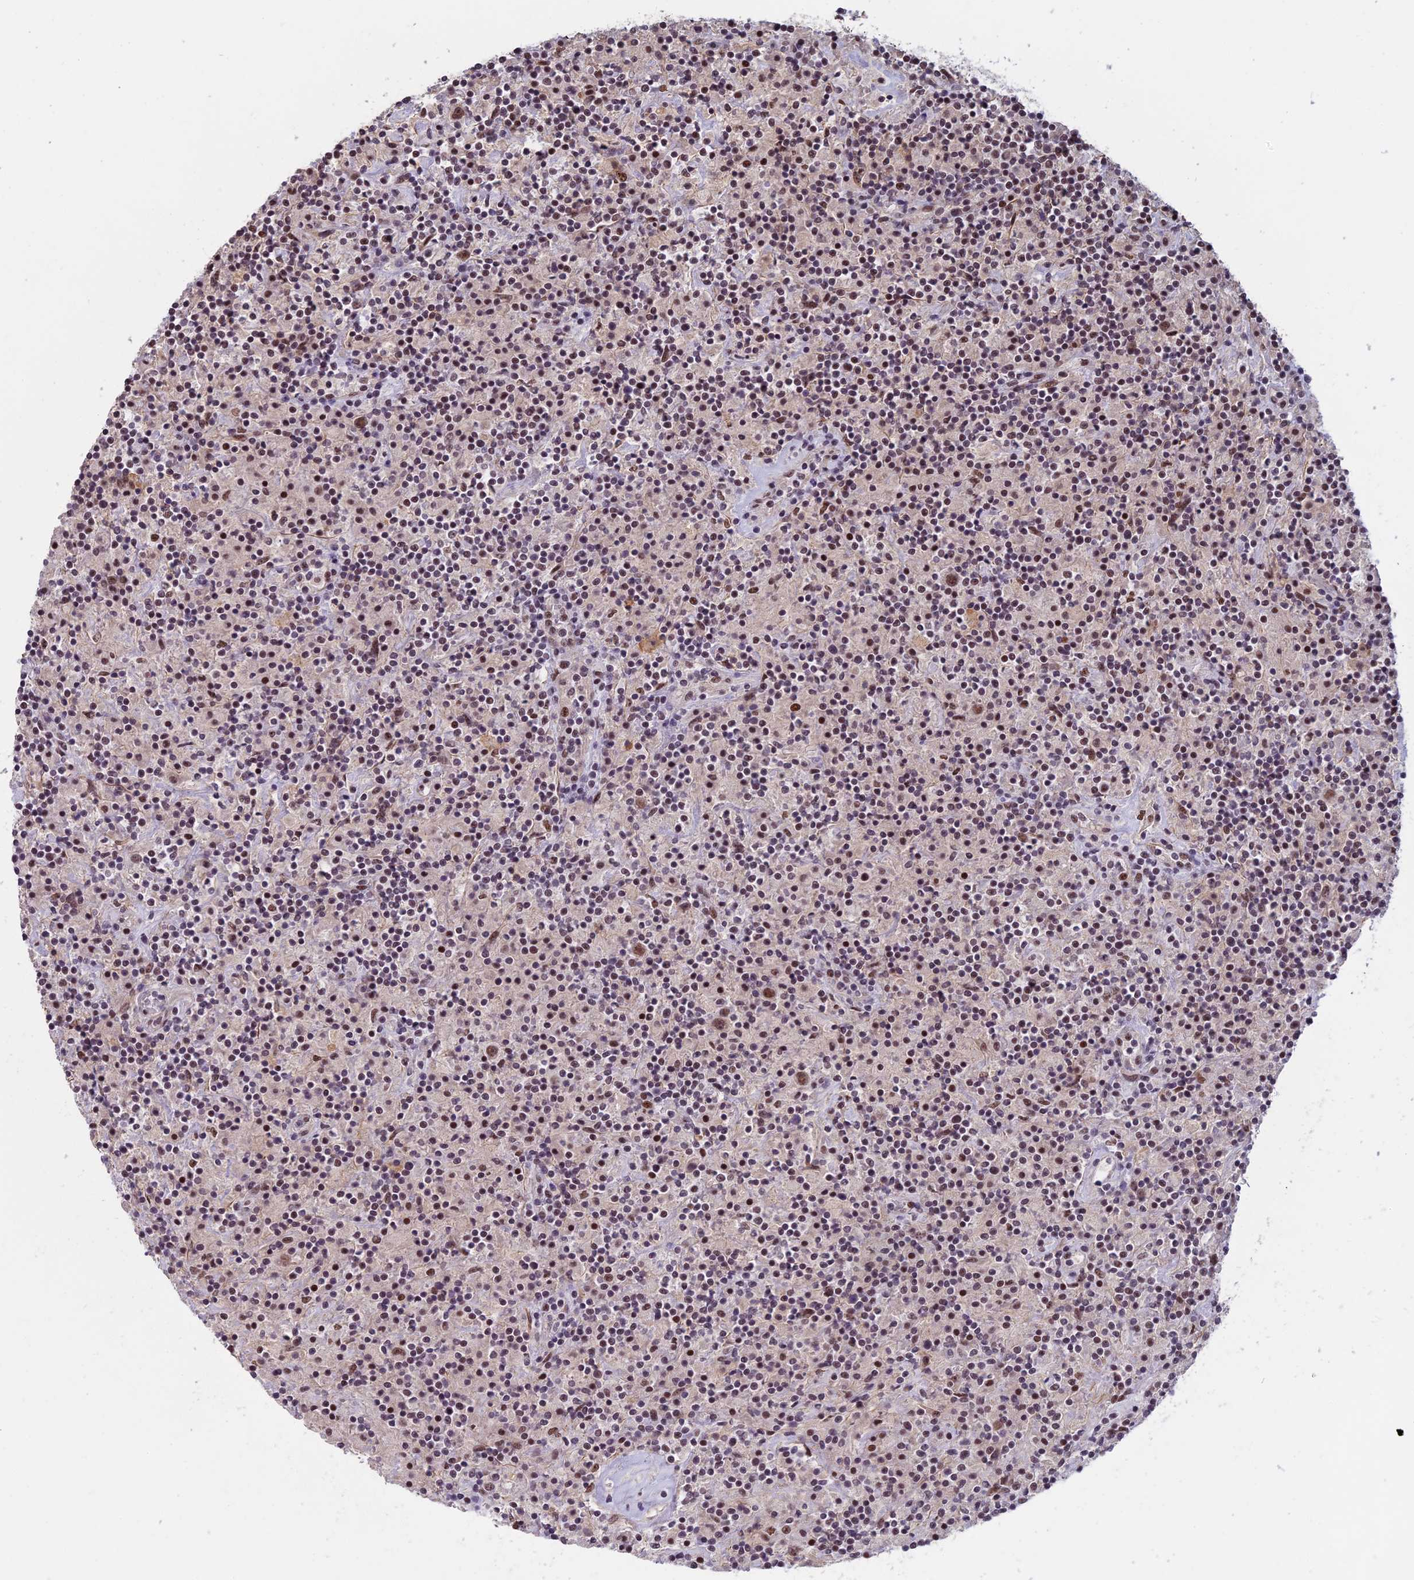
{"staining": {"intensity": "moderate", "quantity": ">75%", "location": "nuclear"}, "tissue": "lymphoma", "cell_type": "Tumor cells", "image_type": "cancer", "snomed": [{"axis": "morphology", "description": "Hodgkin's disease, NOS"}, {"axis": "topography", "description": "Lymph node"}], "caption": "DAB immunohistochemical staining of human Hodgkin's disease exhibits moderate nuclear protein expression in about >75% of tumor cells. (IHC, brightfield microscopy, high magnification).", "gene": "MORF4L1", "patient": {"sex": "male", "age": 70}}